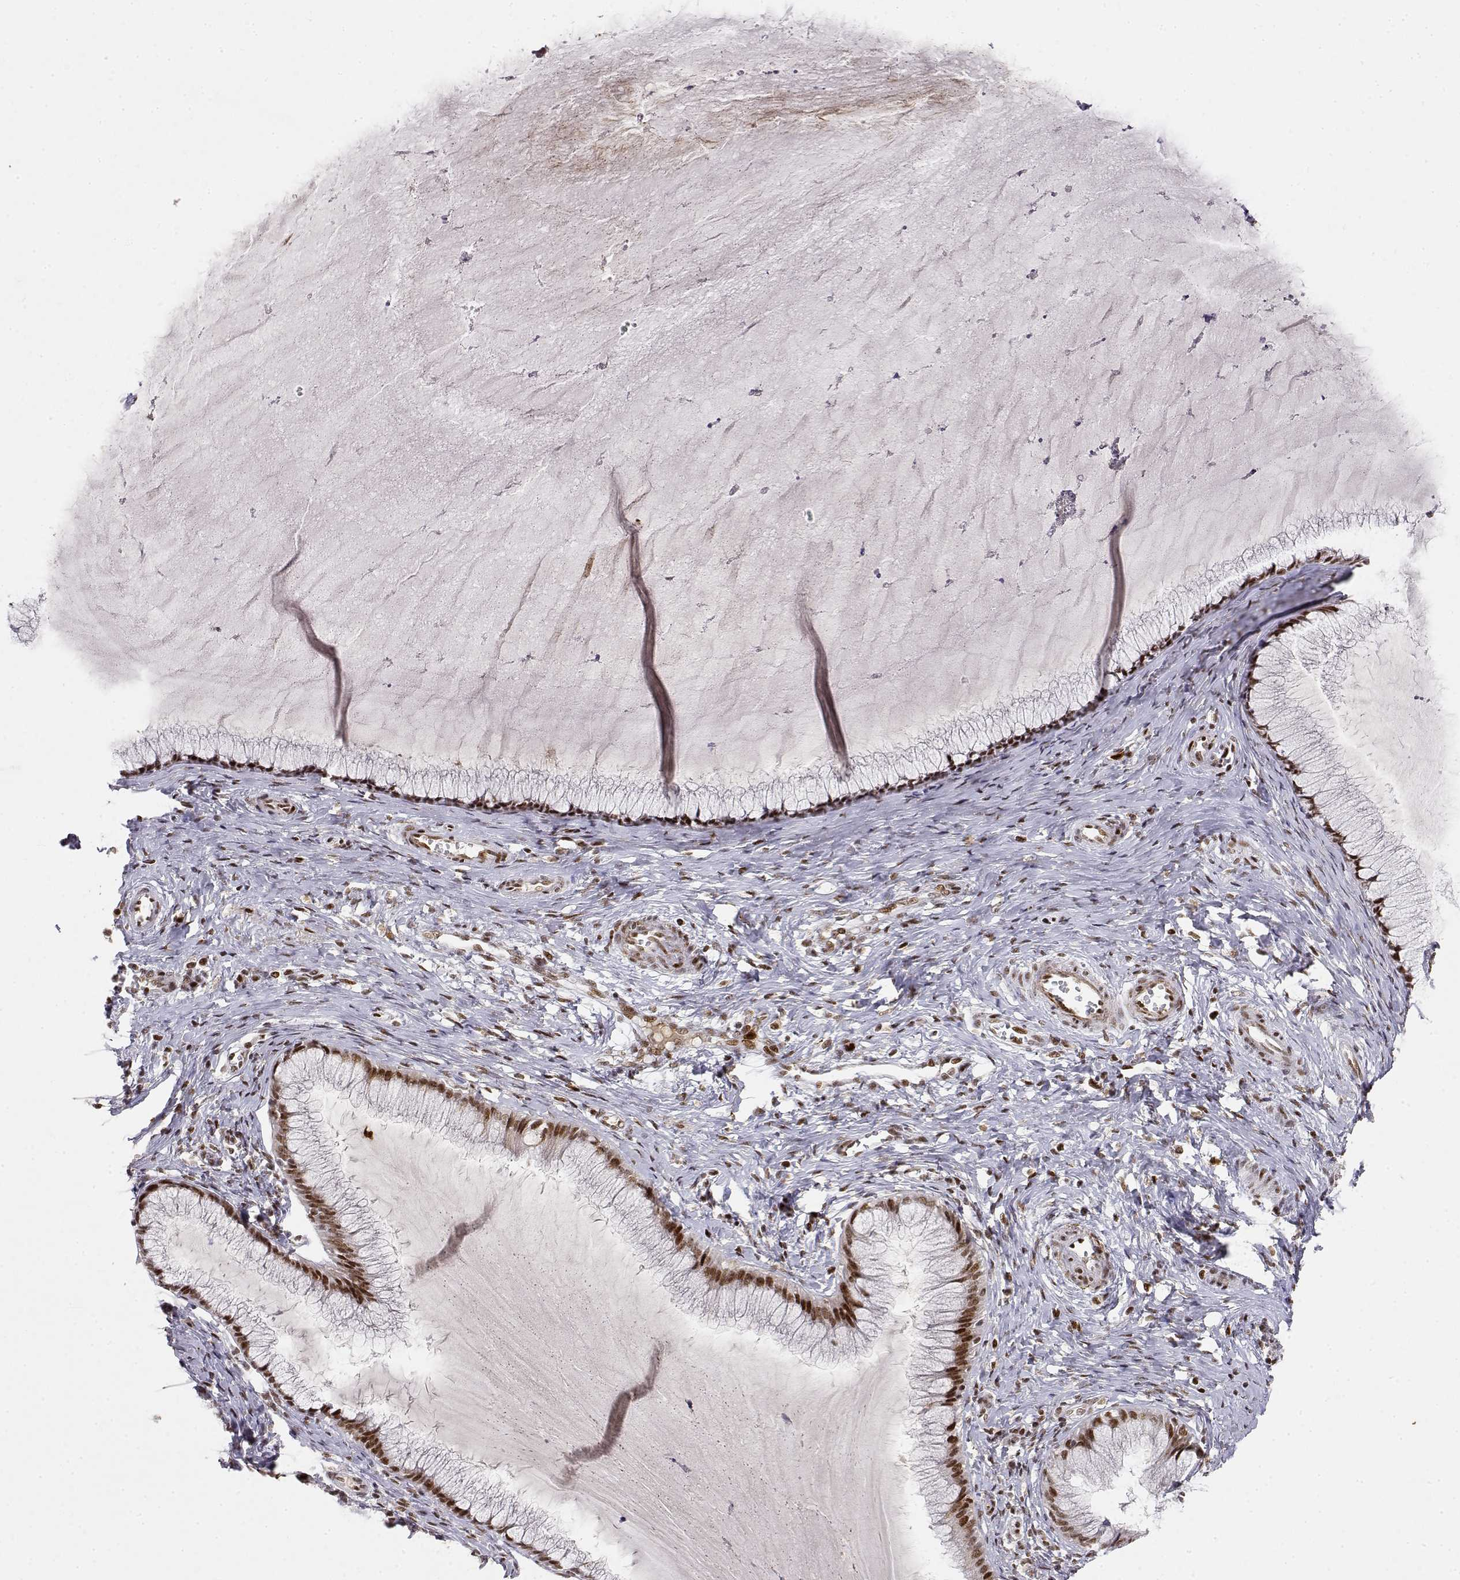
{"staining": {"intensity": "moderate", "quantity": ">75%", "location": "nuclear"}, "tissue": "cervical cancer", "cell_type": "Tumor cells", "image_type": "cancer", "snomed": [{"axis": "morphology", "description": "Squamous cell carcinoma, NOS"}, {"axis": "topography", "description": "Cervix"}], "caption": "A medium amount of moderate nuclear expression is appreciated in approximately >75% of tumor cells in cervical cancer tissue.", "gene": "RSF1", "patient": {"sex": "female", "age": 36}}